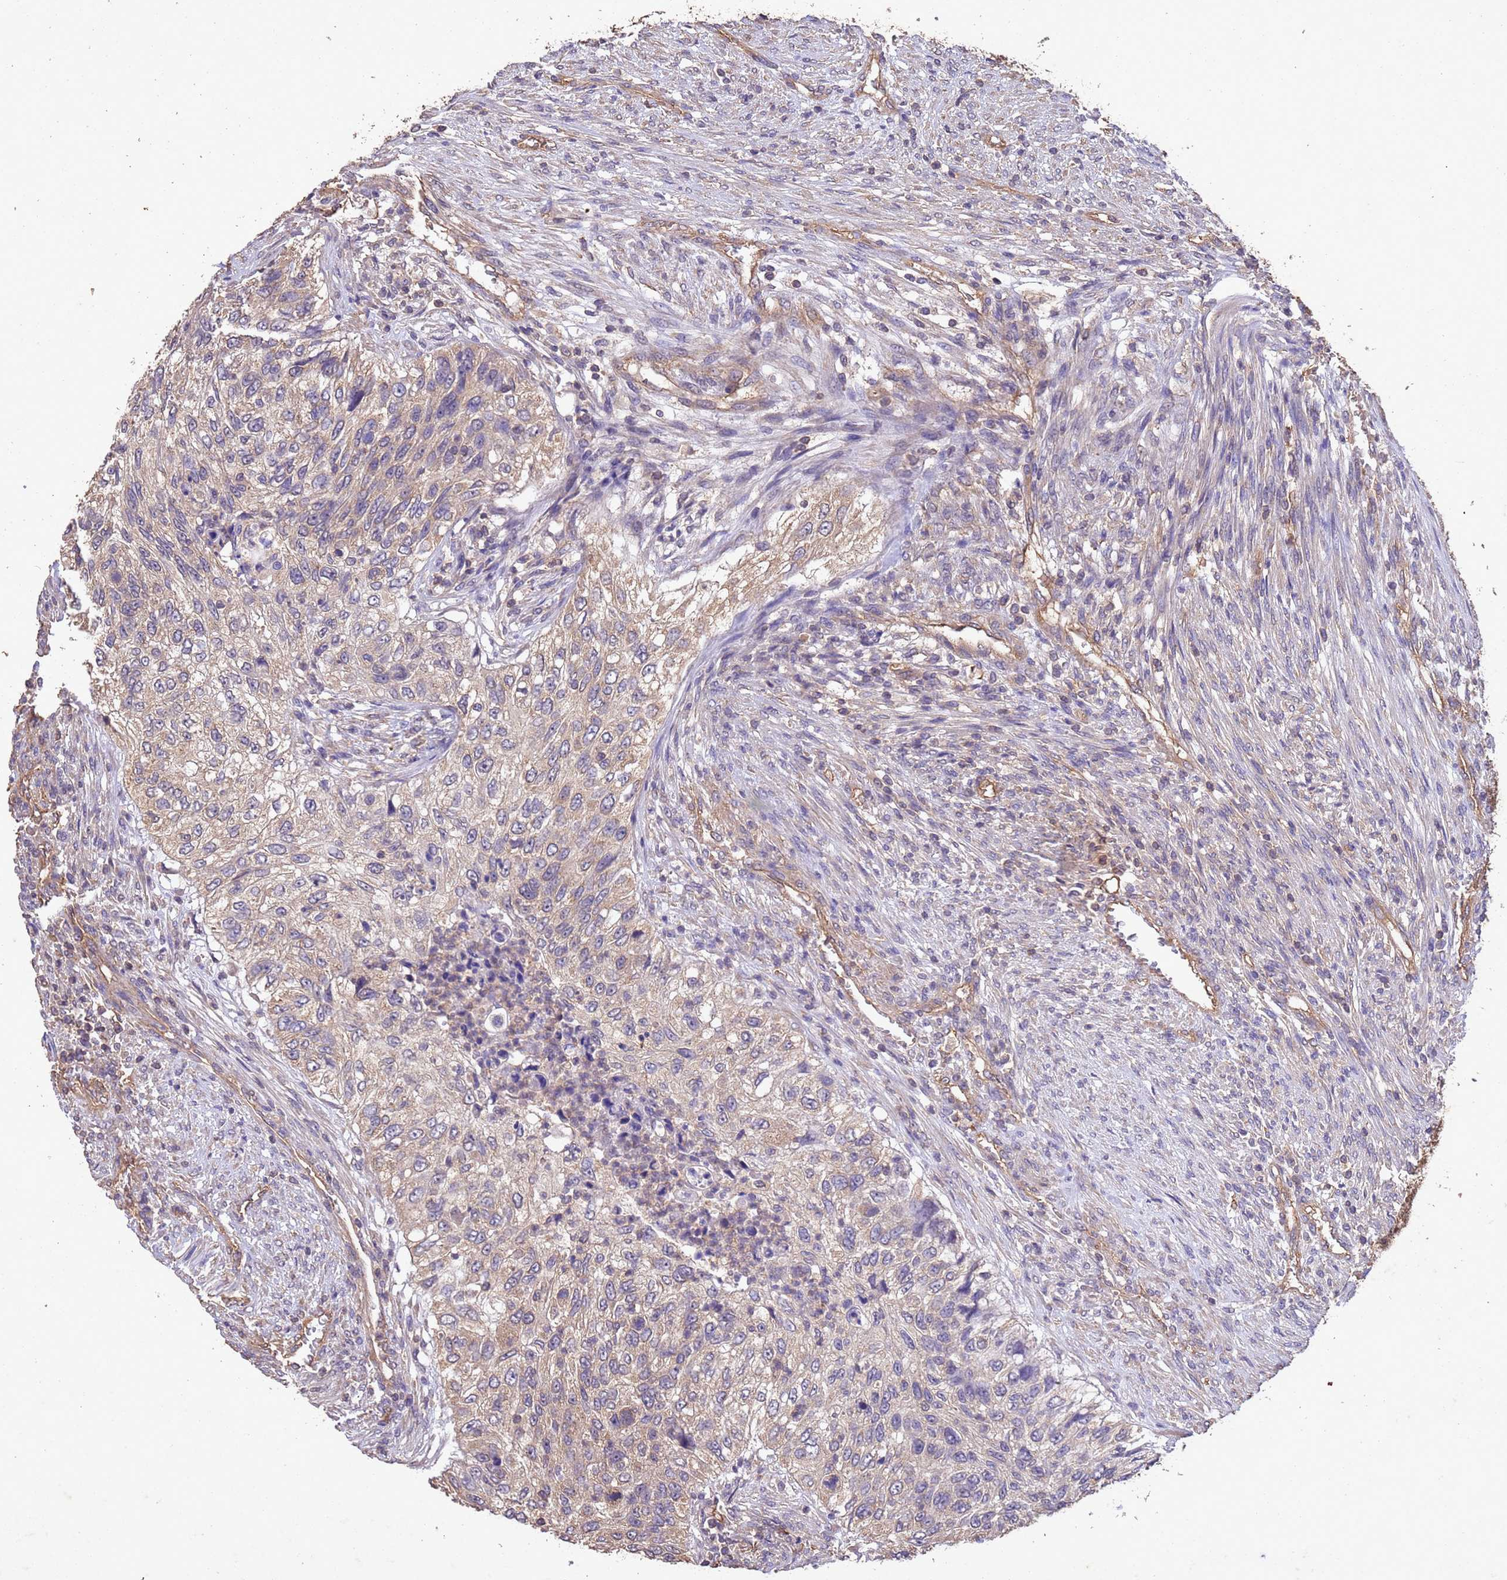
{"staining": {"intensity": "weak", "quantity": "<25%", "location": "cytoplasmic/membranous"}, "tissue": "urothelial cancer", "cell_type": "Tumor cells", "image_type": "cancer", "snomed": [{"axis": "morphology", "description": "Urothelial carcinoma, High grade"}, {"axis": "topography", "description": "Urinary bladder"}], "caption": "The photomicrograph reveals no staining of tumor cells in high-grade urothelial carcinoma.", "gene": "MTX3", "patient": {"sex": "female", "age": 60}}